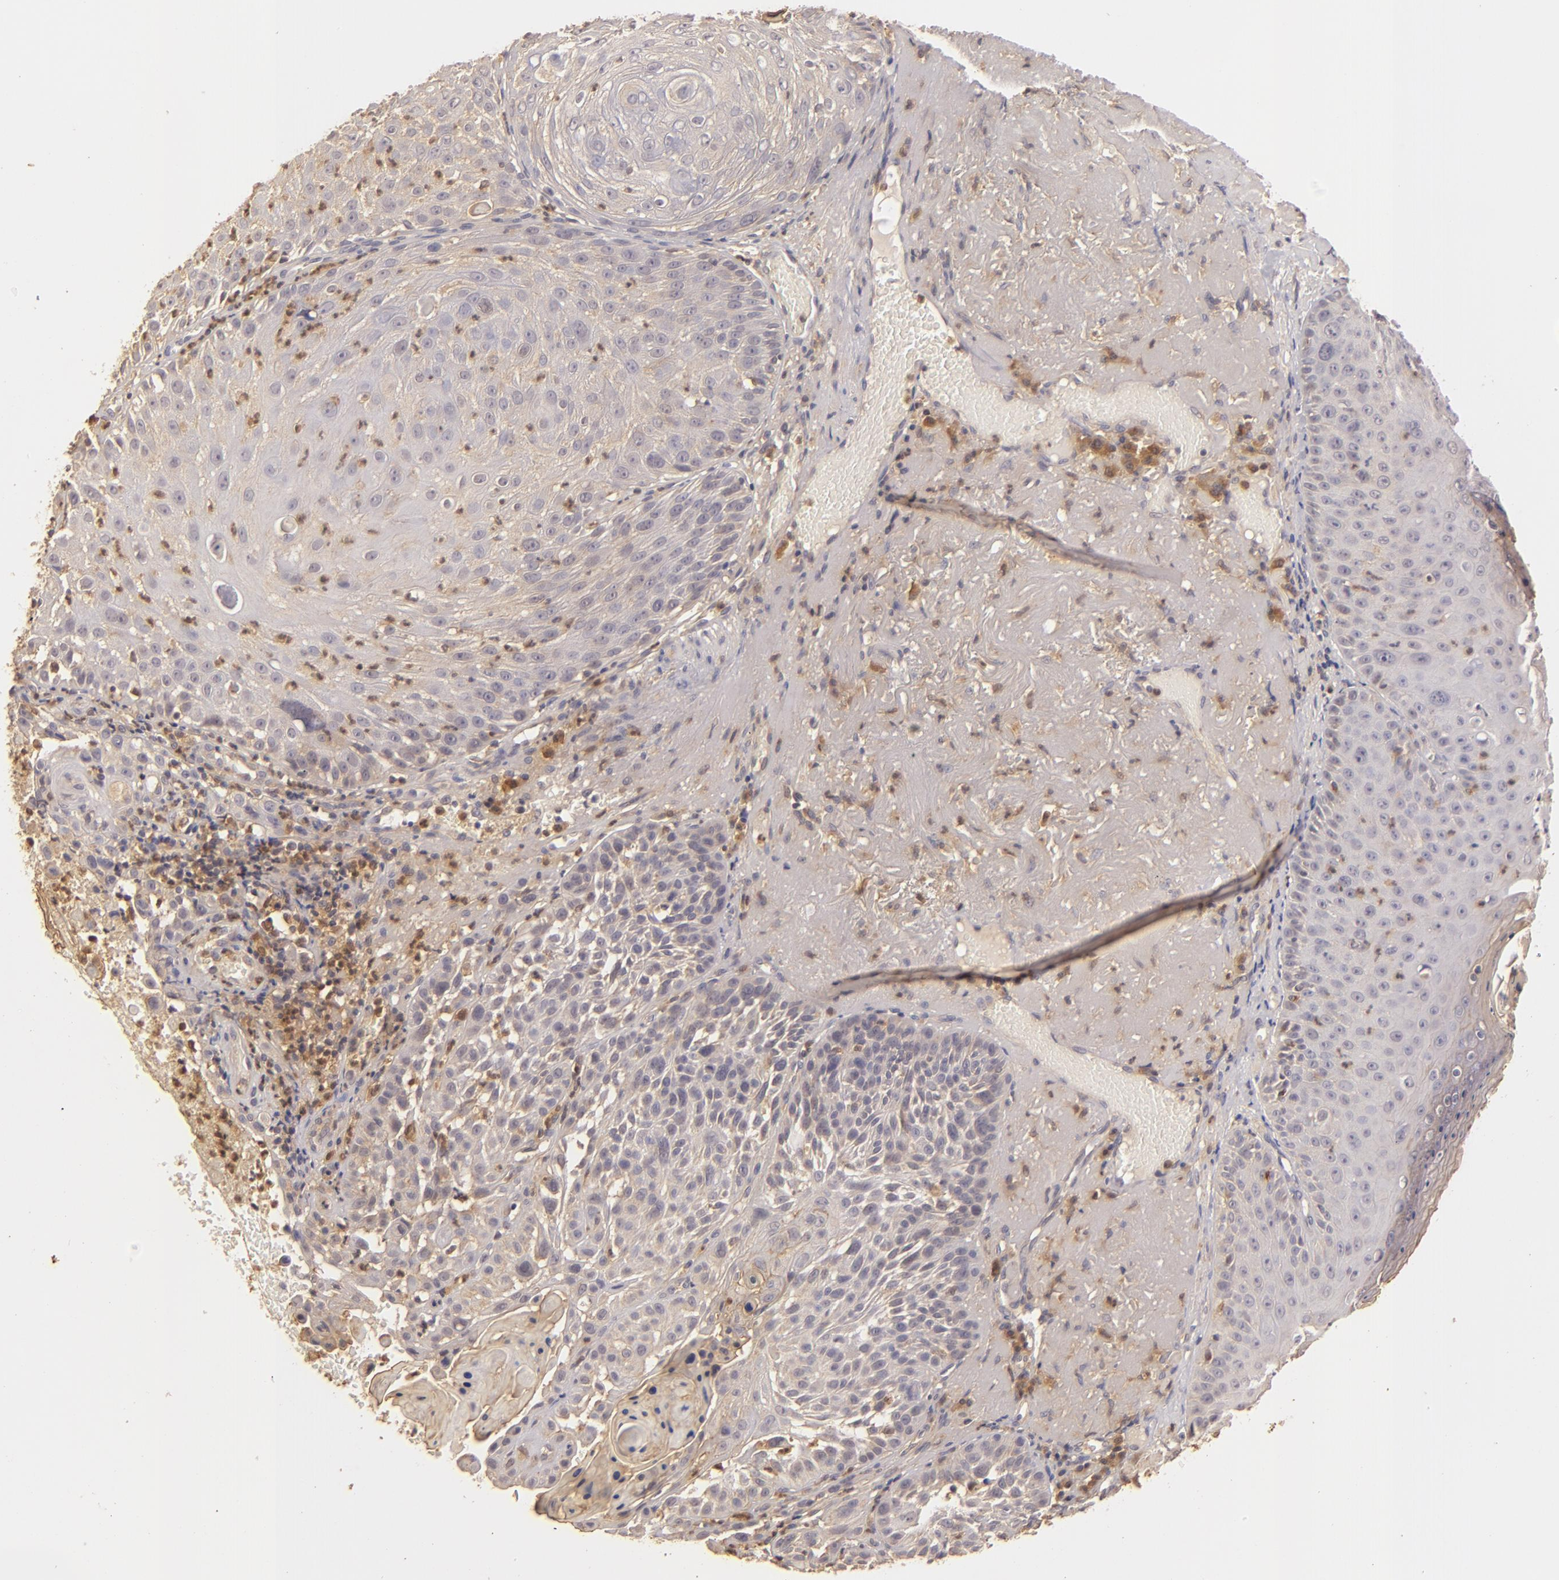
{"staining": {"intensity": "weak", "quantity": ">75%", "location": "cytoplasmic/membranous"}, "tissue": "skin cancer", "cell_type": "Tumor cells", "image_type": "cancer", "snomed": [{"axis": "morphology", "description": "Squamous cell carcinoma, NOS"}, {"axis": "topography", "description": "Skin"}], "caption": "Squamous cell carcinoma (skin) stained with a brown dye shows weak cytoplasmic/membranous positive staining in about >75% of tumor cells.", "gene": "PRKCD", "patient": {"sex": "female", "age": 89}}